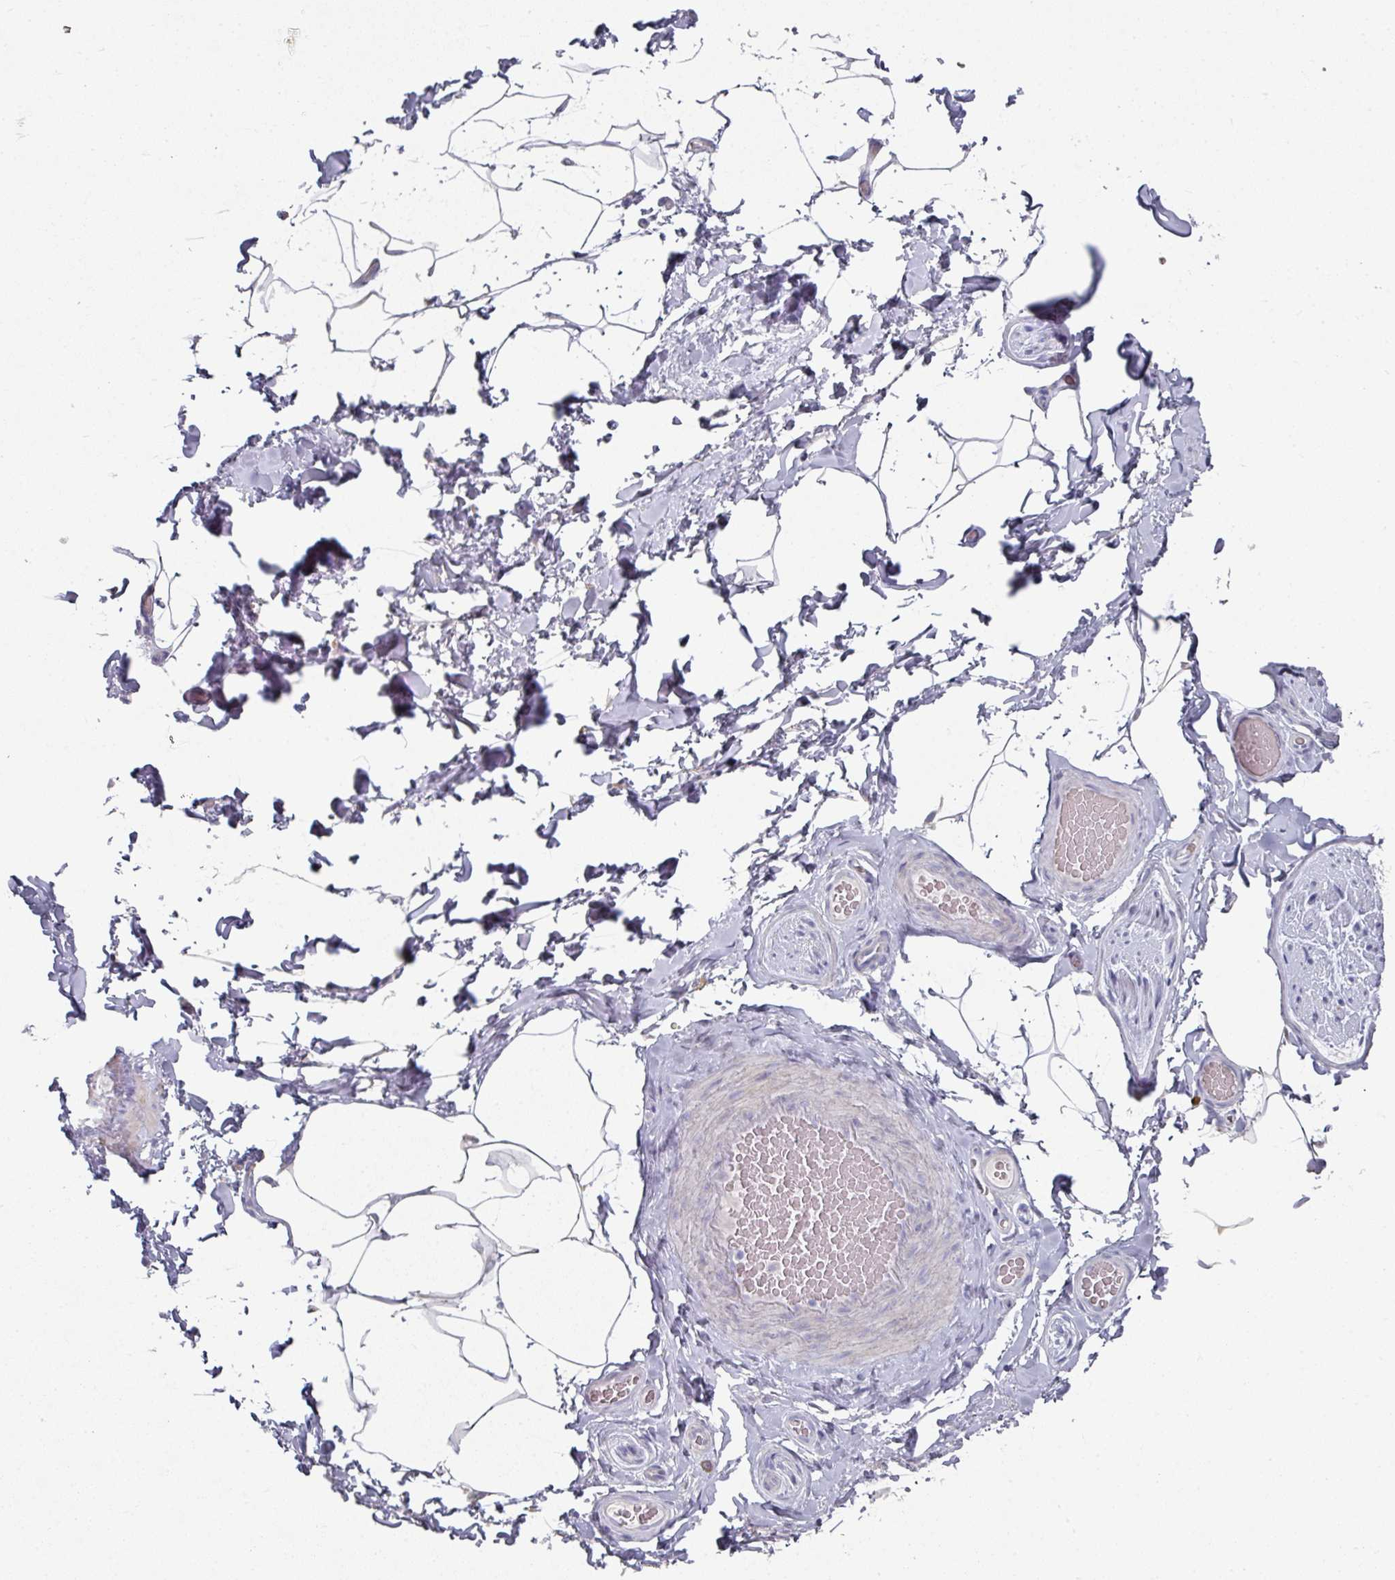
{"staining": {"intensity": "negative", "quantity": "none", "location": "none"}, "tissue": "adipose tissue", "cell_type": "Adipocytes", "image_type": "normal", "snomed": [{"axis": "morphology", "description": "Normal tissue, NOS"}, {"axis": "topography", "description": "Vascular tissue"}, {"axis": "topography", "description": "Peripheral nerve tissue"}], "caption": "This histopathology image is of benign adipose tissue stained with immunohistochemistry (IHC) to label a protein in brown with the nuclei are counter-stained blue. There is no positivity in adipocytes.", "gene": "NT5C1A", "patient": {"sex": "male", "age": 41}}